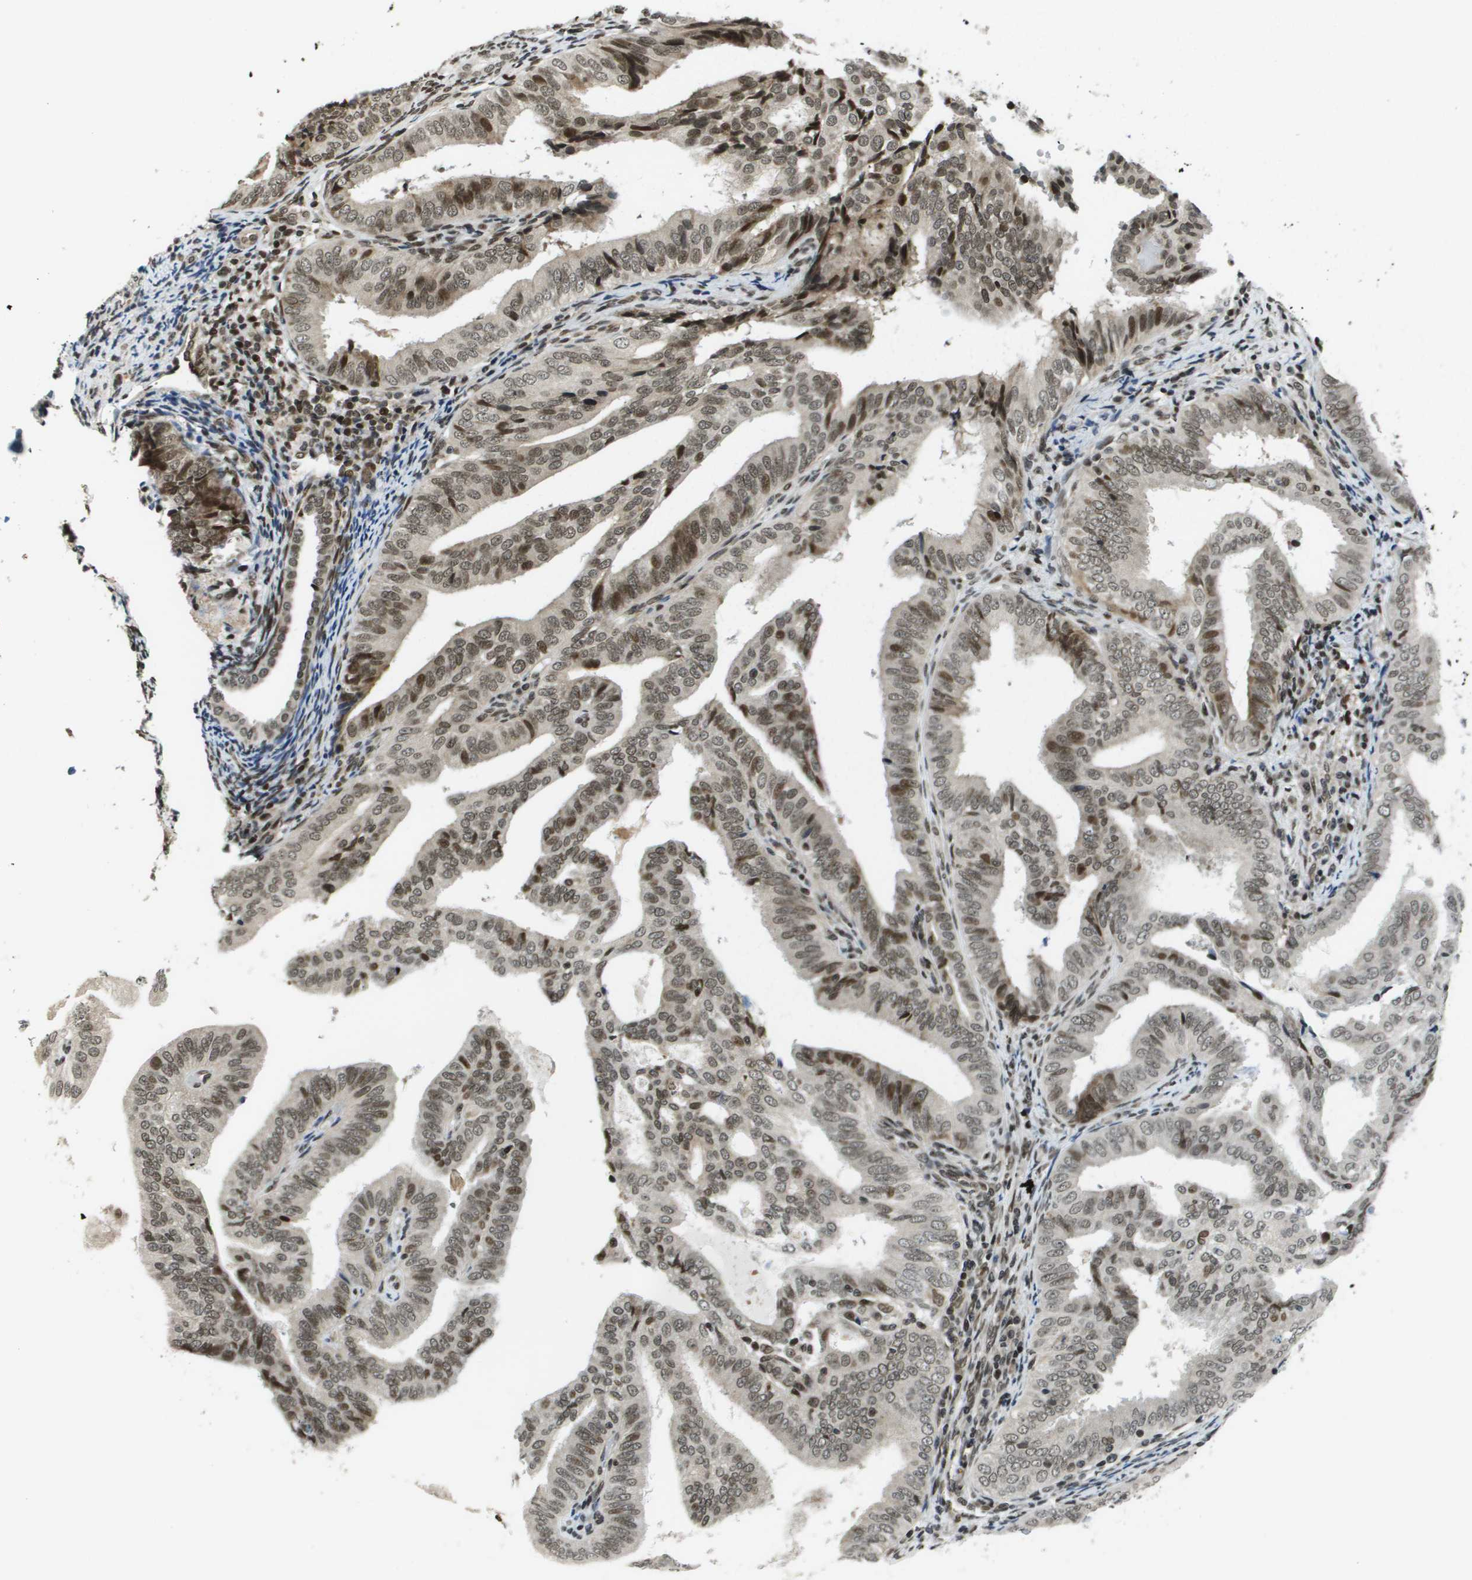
{"staining": {"intensity": "moderate", "quantity": ">75%", "location": "nuclear"}, "tissue": "endometrial cancer", "cell_type": "Tumor cells", "image_type": "cancer", "snomed": [{"axis": "morphology", "description": "Adenocarcinoma, NOS"}, {"axis": "topography", "description": "Endometrium"}], "caption": "Immunohistochemistry (IHC) photomicrograph of neoplastic tissue: human endometrial cancer stained using immunohistochemistry reveals medium levels of moderate protein expression localized specifically in the nuclear of tumor cells, appearing as a nuclear brown color.", "gene": "RECQL4", "patient": {"sex": "female", "age": 58}}